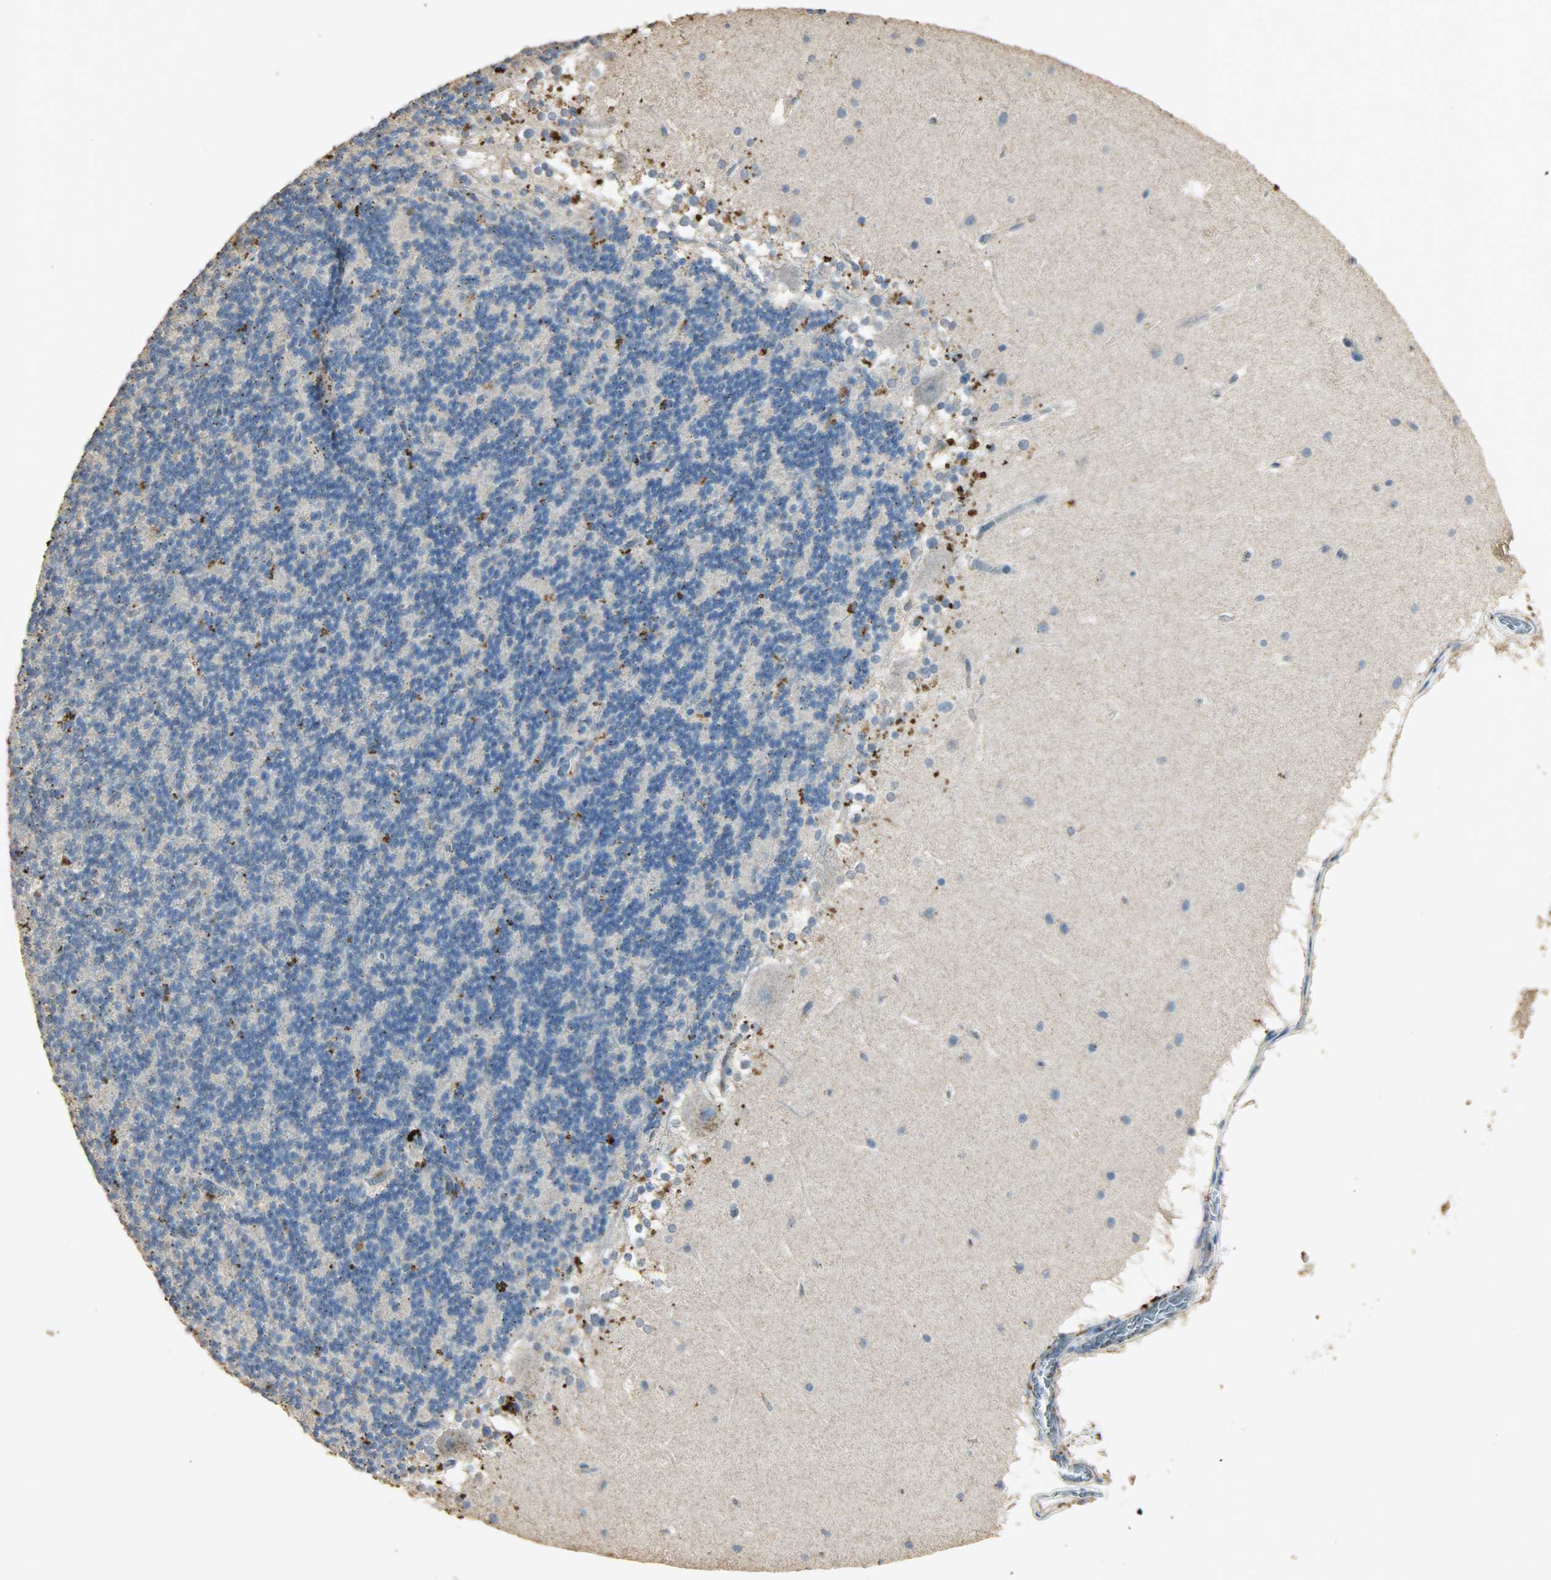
{"staining": {"intensity": "negative", "quantity": "none", "location": "none"}, "tissue": "cerebellum", "cell_type": "Cells in granular layer", "image_type": "normal", "snomed": [{"axis": "morphology", "description": "Normal tissue, NOS"}, {"axis": "topography", "description": "Cerebellum"}], "caption": "Cells in granular layer are negative for brown protein staining in benign cerebellum. (Stains: DAB (3,3'-diaminobenzidine) IHC with hematoxylin counter stain, Microscopy: brightfield microscopy at high magnification).", "gene": "ASB9", "patient": {"sex": "female", "age": 19}}